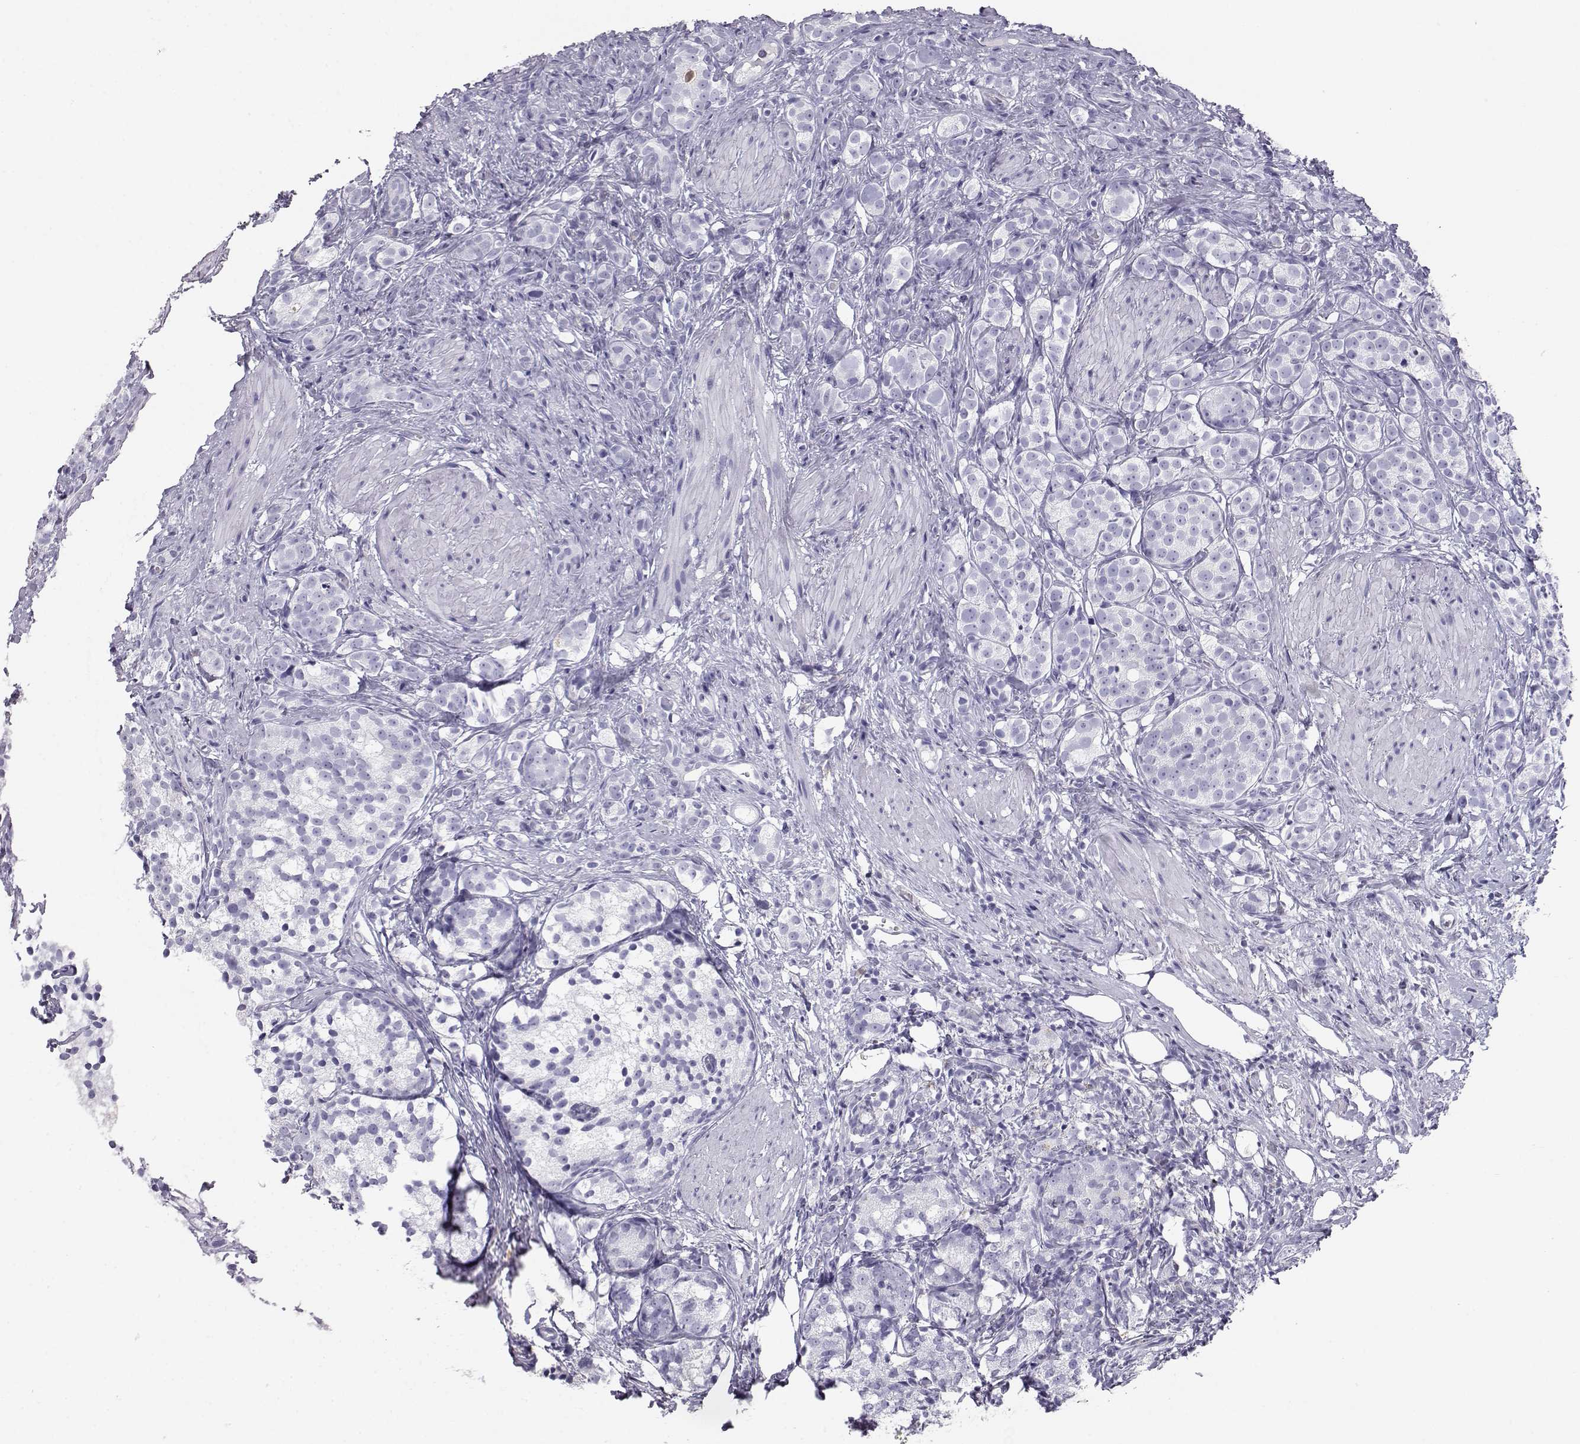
{"staining": {"intensity": "negative", "quantity": "none", "location": "none"}, "tissue": "prostate cancer", "cell_type": "Tumor cells", "image_type": "cancer", "snomed": [{"axis": "morphology", "description": "Adenocarcinoma, High grade"}, {"axis": "topography", "description": "Prostate"}], "caption": "Image shows no protein expression in tumor cells of prostate cancer tissue.", "gene": "ITLN2", "patient": {"sex": "male", "age": 53}}